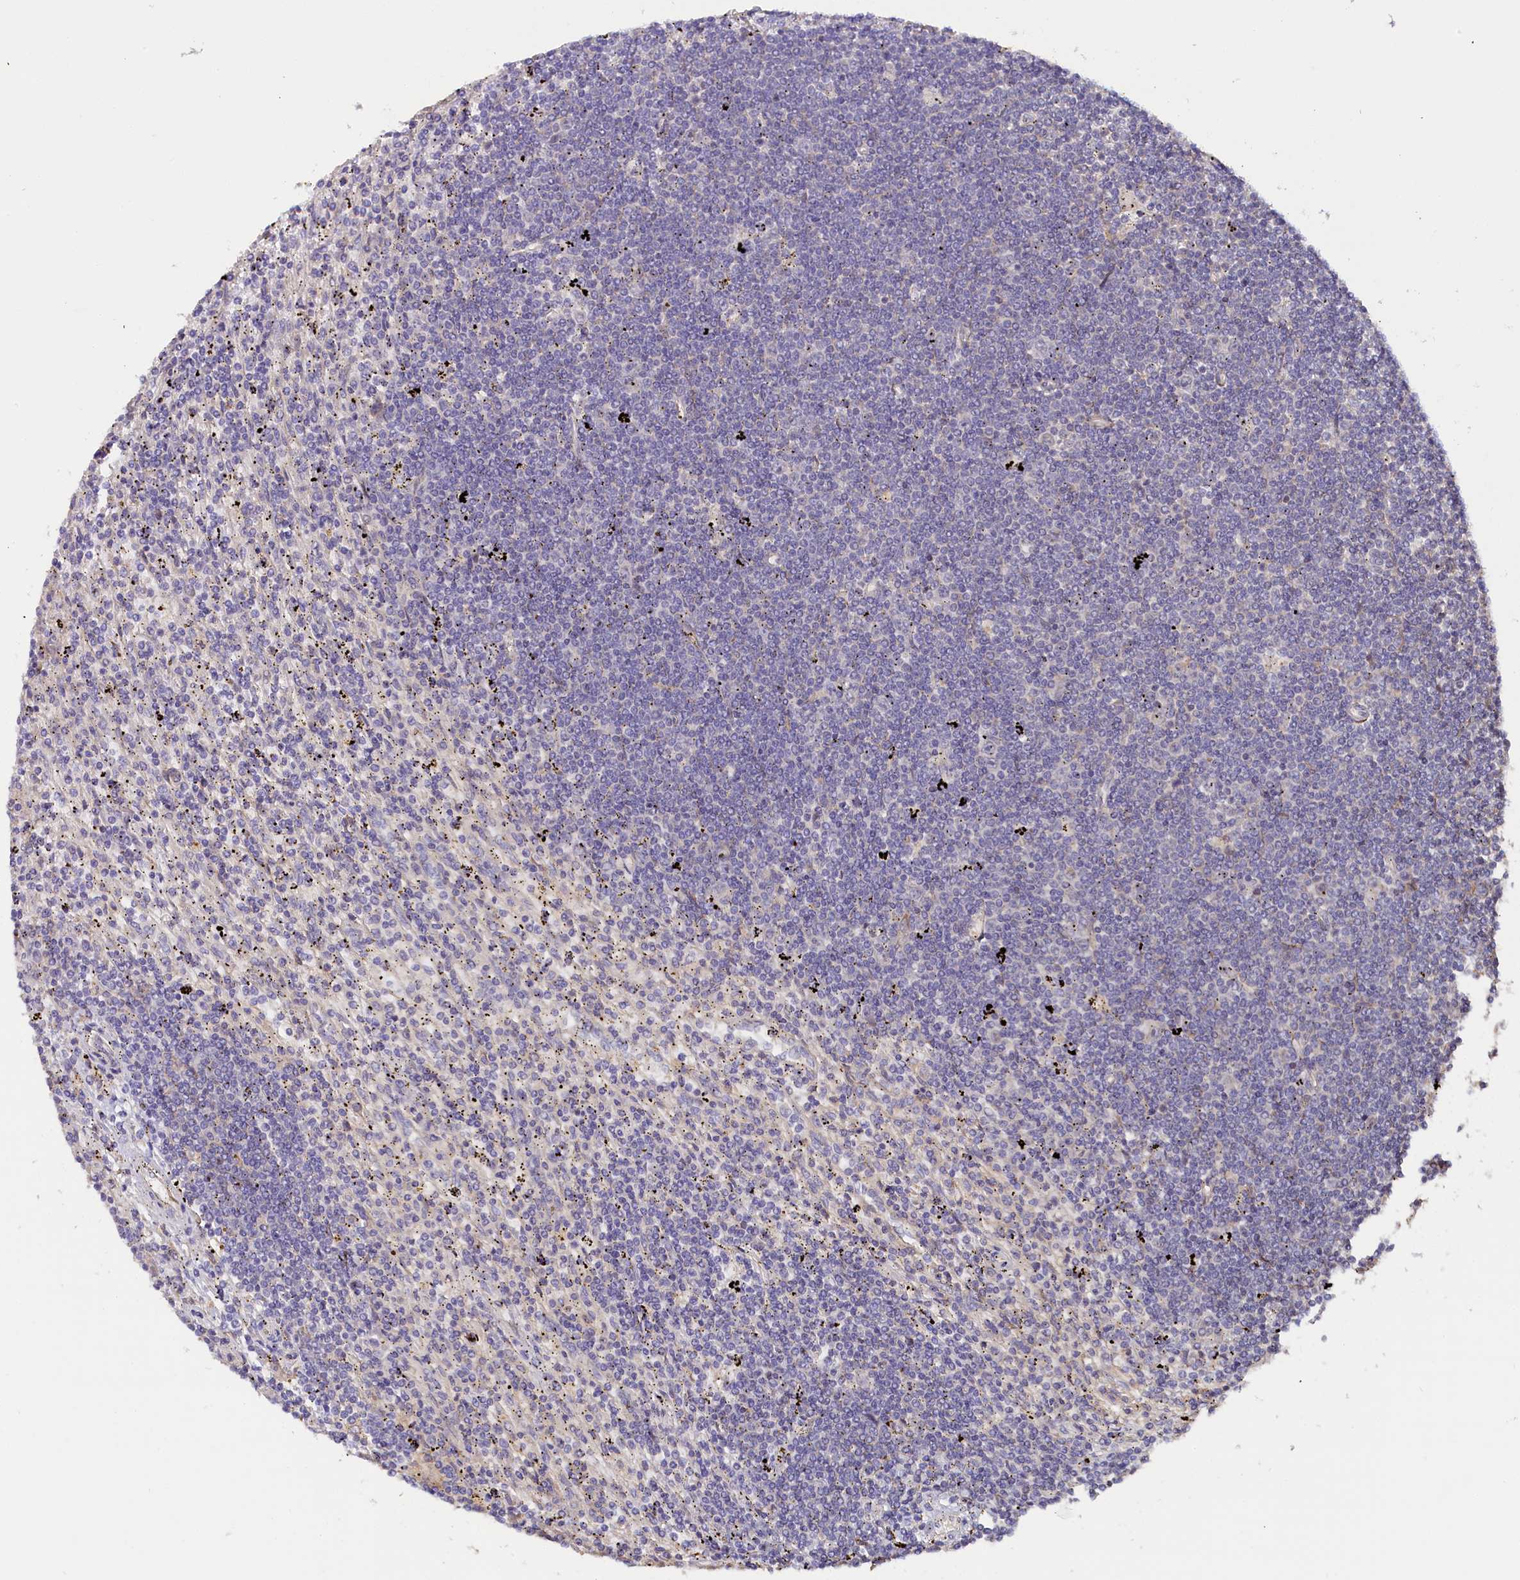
{"staining": {"intensity": "negative", "quantity": "none", "location": "none"}, "tissue": "lymphoma", "cell_type": "Tumor cells", "image_type": "cancer", "snomed": [{"axis": "morphology", "description": "Malignant lymphoma, non-Hodgkin's type, Low grade"}, {"axis": "topography", "description": "Spleen"}], "caption": "The image reveals no staining of tumor cells in low-grade malignant lymphoma, non-Hodgkin's type.", "gene": "KATNB1", "patient": {"sex": "male", "age": 76}}